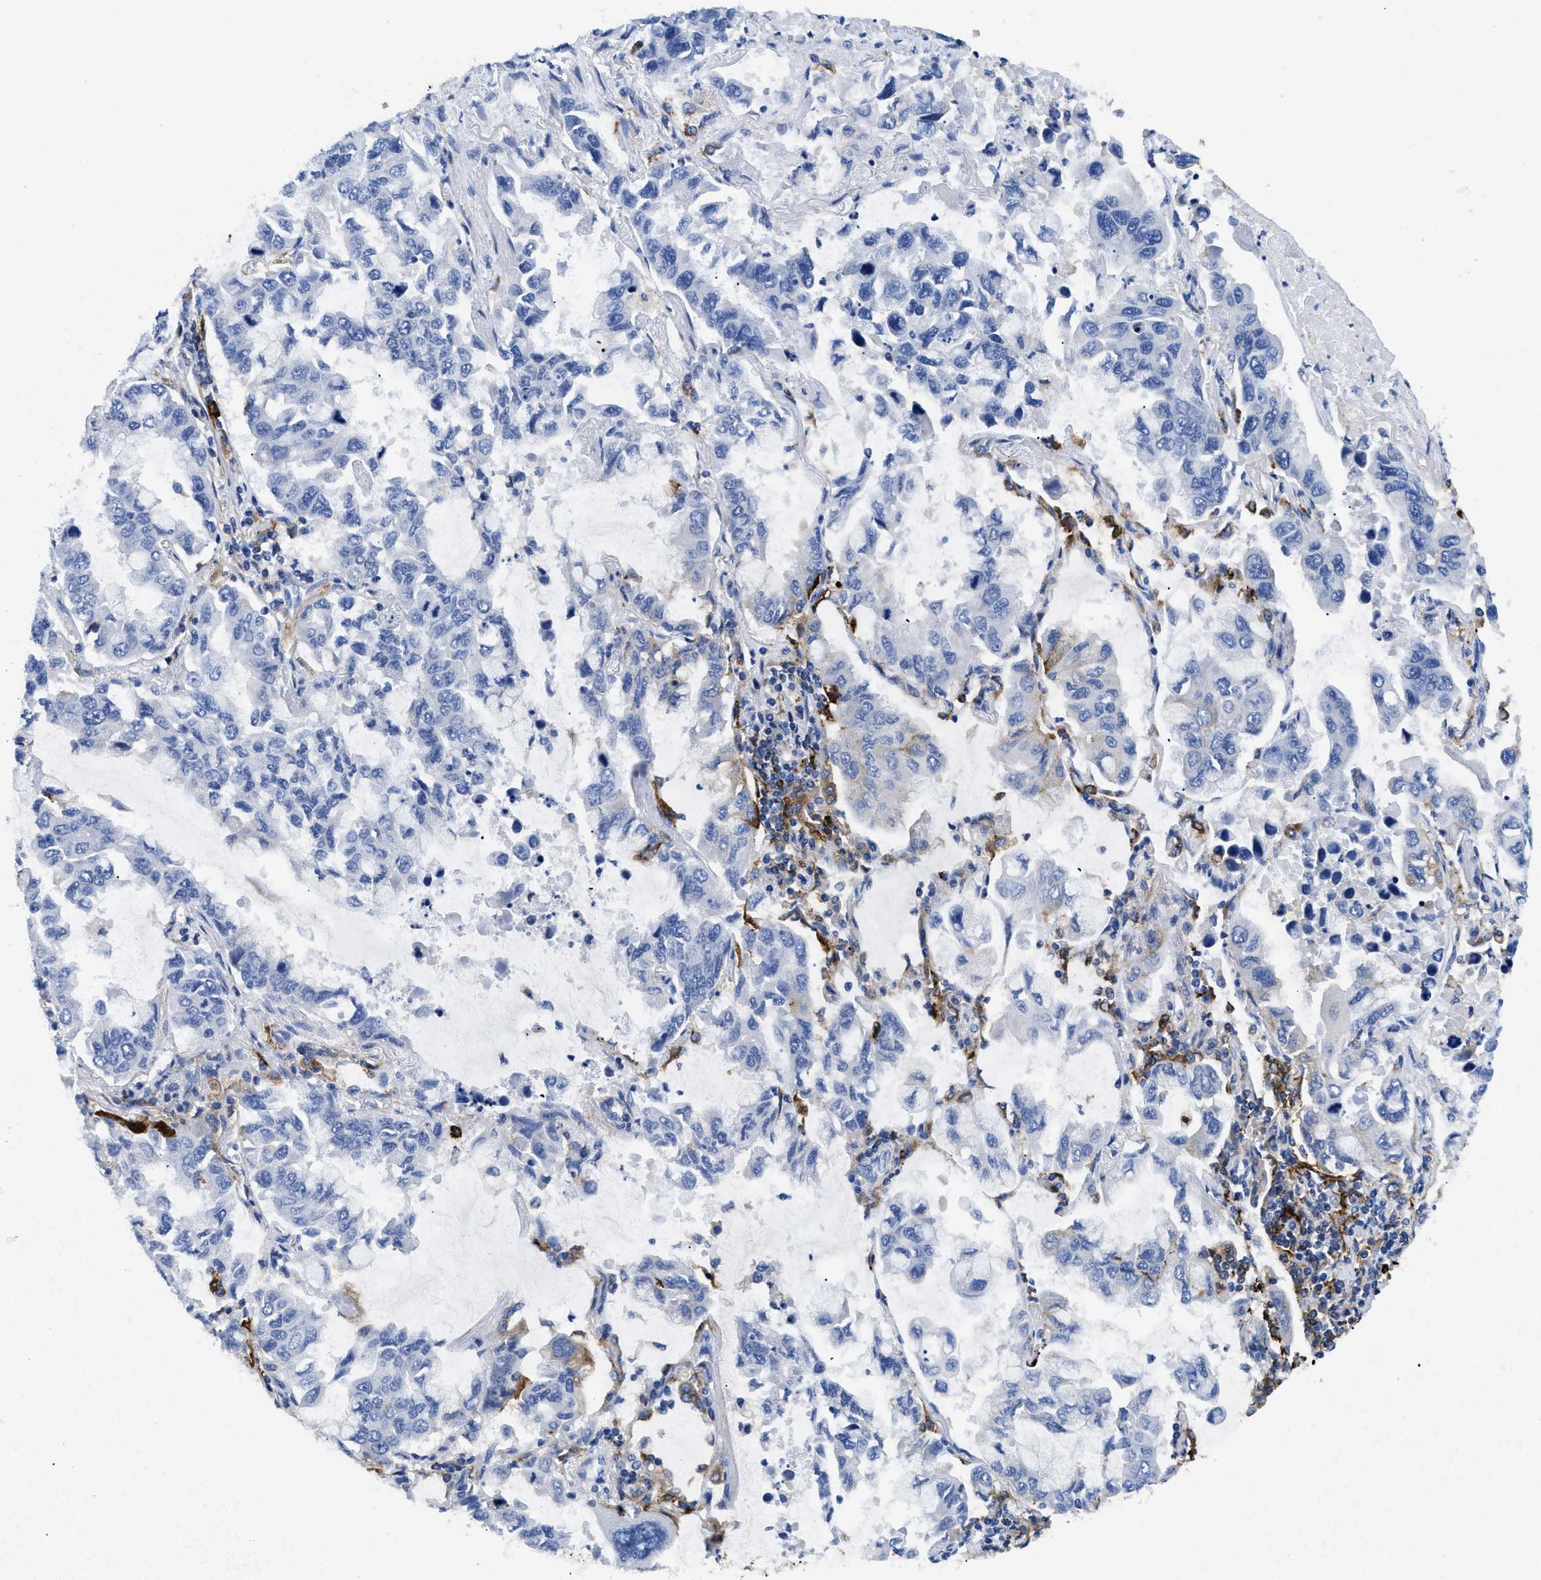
{"staining": {"intensity": "strong", "quantity": "<25%", "location": "cytoplasmic/membranous"}, "tissue": "lung cancer", "cell_type": "Tumor cells", "image_type": "cancer", "snomed": [{"axis": "morphology", "description": "Adenocarcinoma, NOS"}, {"axis": "topography", "description": "Lung"}], "caption": "Strong cytoplasmic/membranous positivity is seen in approximately <25% of tumor cells in lung cancer (adenocarcinoma).", "gene": "HLA-DPA1", "patient": {"sex": "male", "age": 64}}